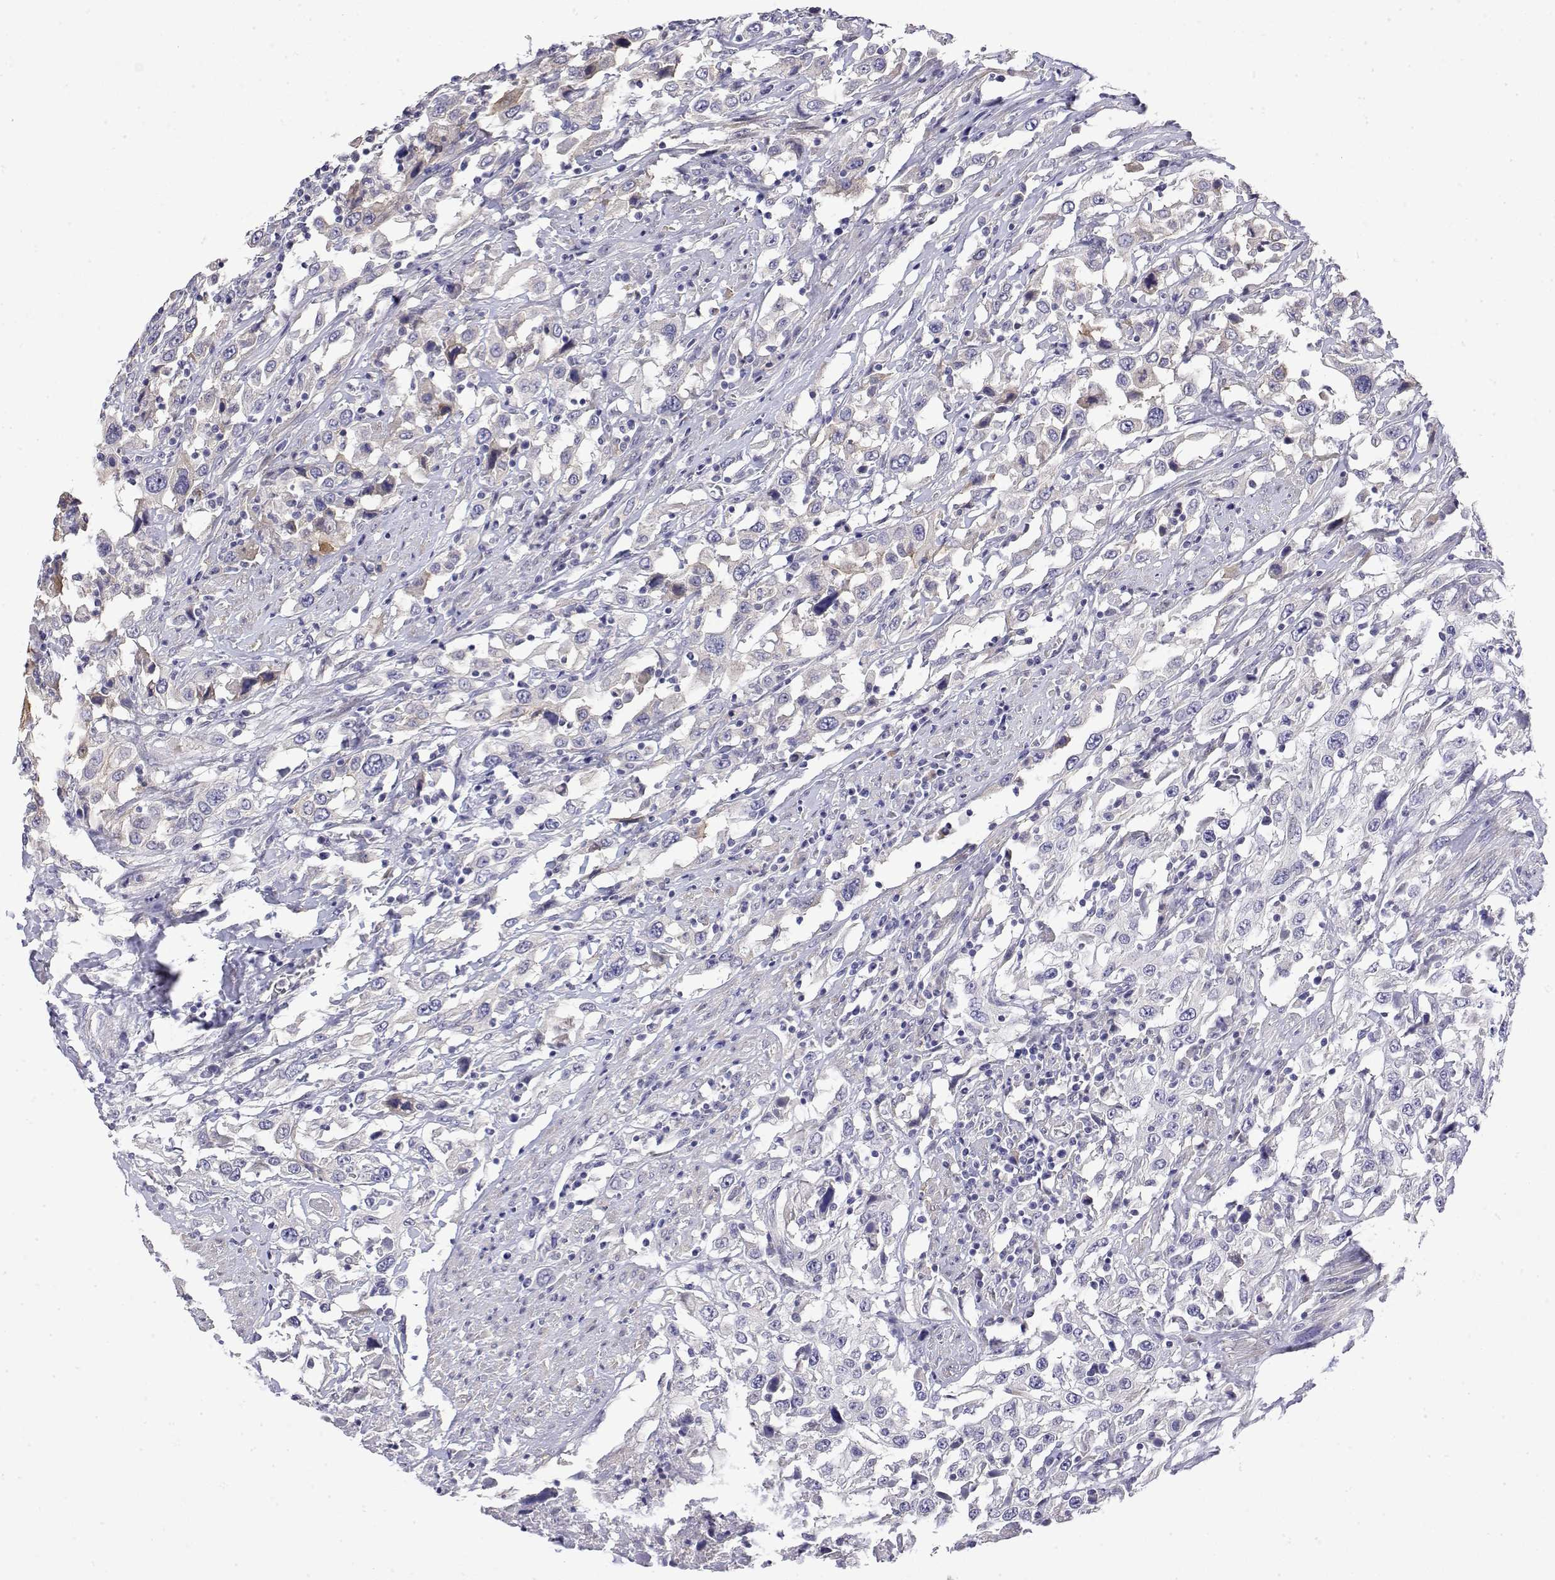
{"staining": {"intensity": "weak", "quantity": "<25%", "location": "cytoplasmic/membranous"}, "tissue": "urothelial cancer", "cell_type": "Tumor cells", "image_type": "cancer", "snomed": [{"axis": "morphology", "description": "Urothelial carcinoma, High grade"}, {"axis": "topography", "description": "Urinary bladder"}], "caption": "Immunohistochemistry (IHC) of human urothelial cancer reveals no staining in tumor cells. (DAB immunohistochemistry, high magnification).", "gene": "LY6D", "patient": {"sex": "male", "age": 61}}